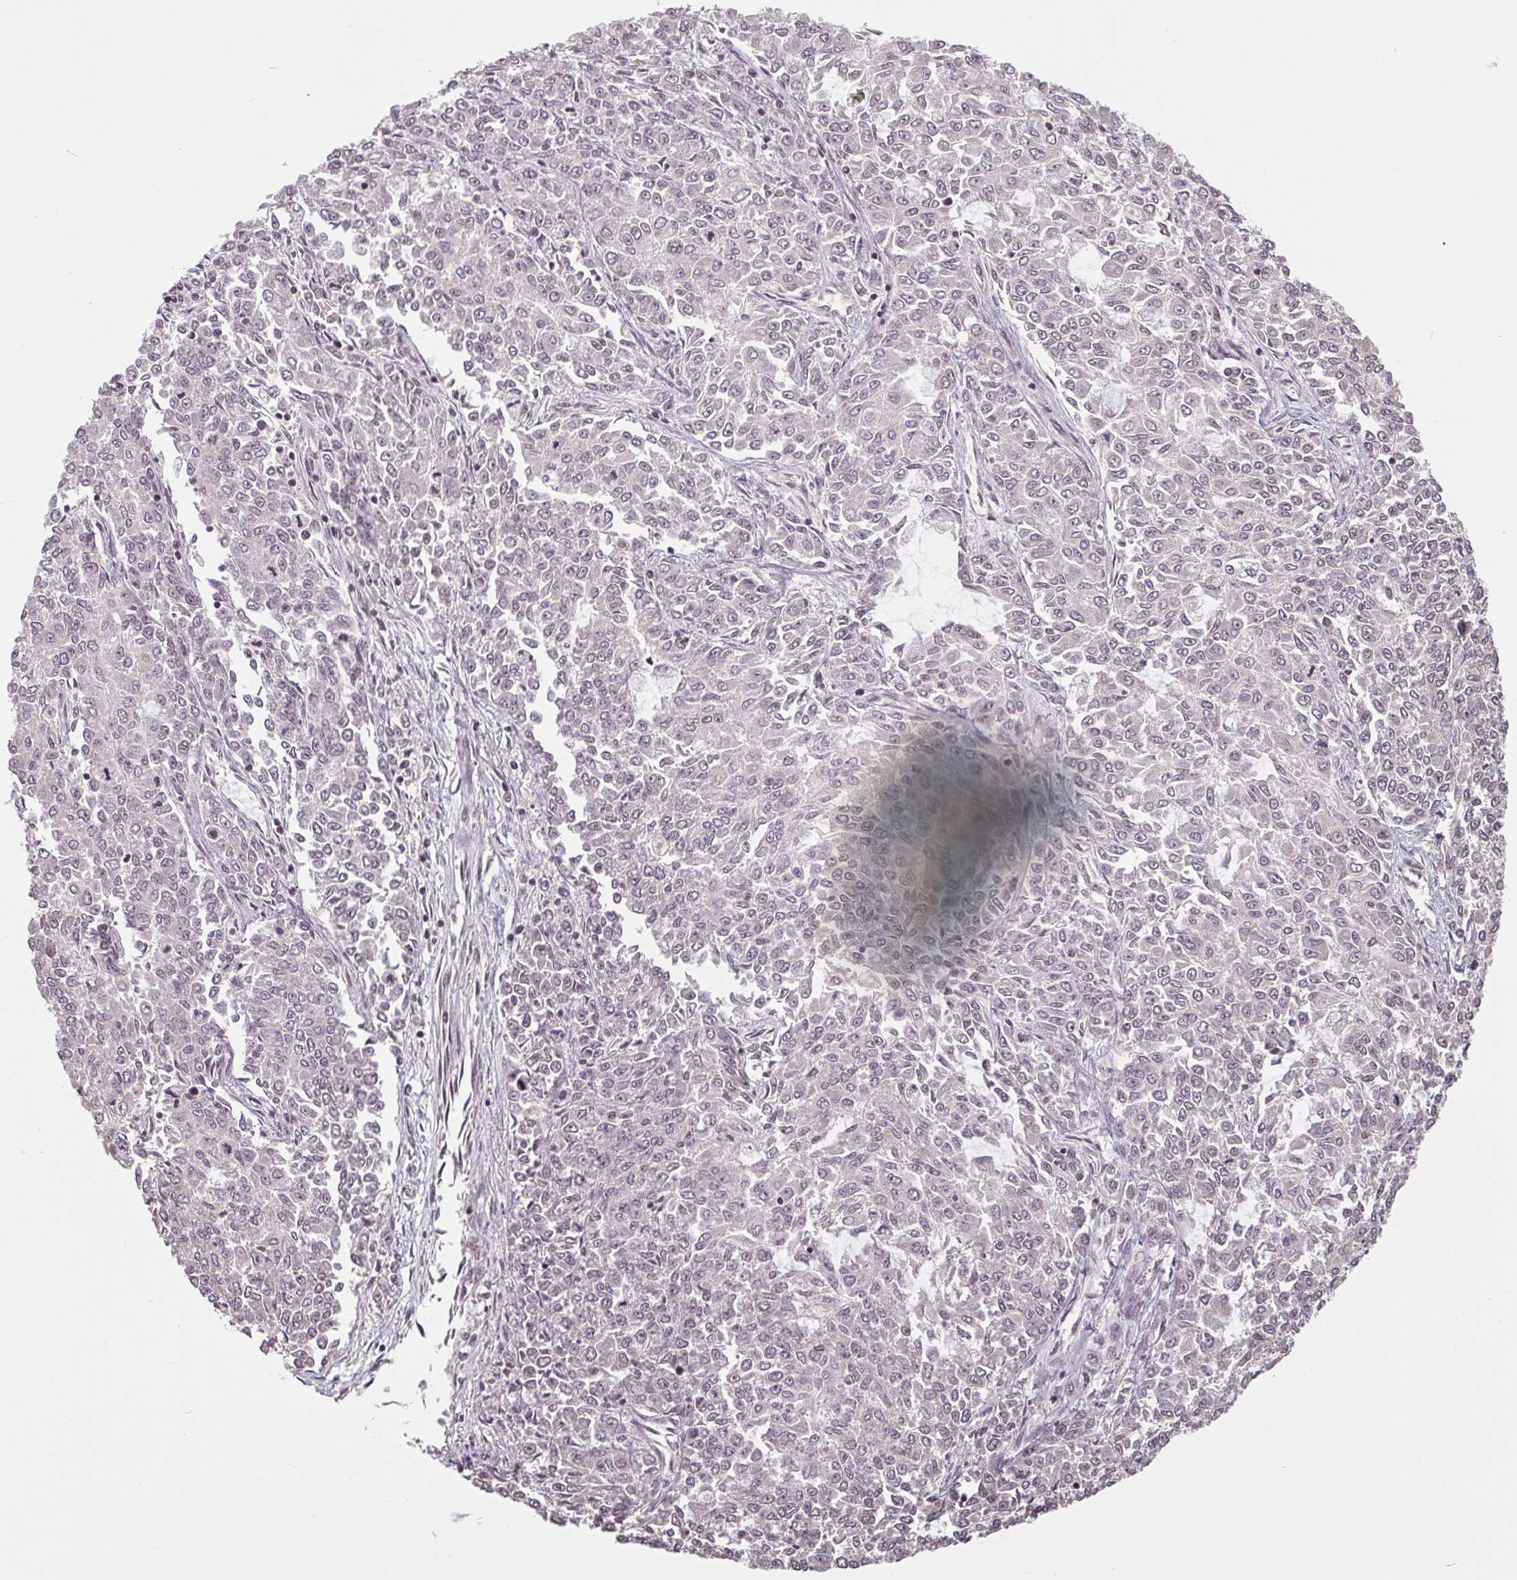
{"staining": {"intensity": "weak", "quantity": "<25%", "location": "nuclear"}, "tissue": "endometrial cancer", "cell_type": "Tumor cells", "image_type": "cancer", "snomed": [{"axis": "morphology", "description": "Adenocarcinoma, NOS"}, {"axis": "topography", "description": "Endometrium"}], "caption": "The histopathology image demonstrates no significant staining in tumor cells of endometrial cancer (adenocarcinoma). Brightfield microscopy of IHC stained with DAB (3,3'-diaminobenzidine) (brown) and hematoxylin (blue), captured at high magnification.", "gene": "DR1", "patient": {"sex": "female", "age": 50}}